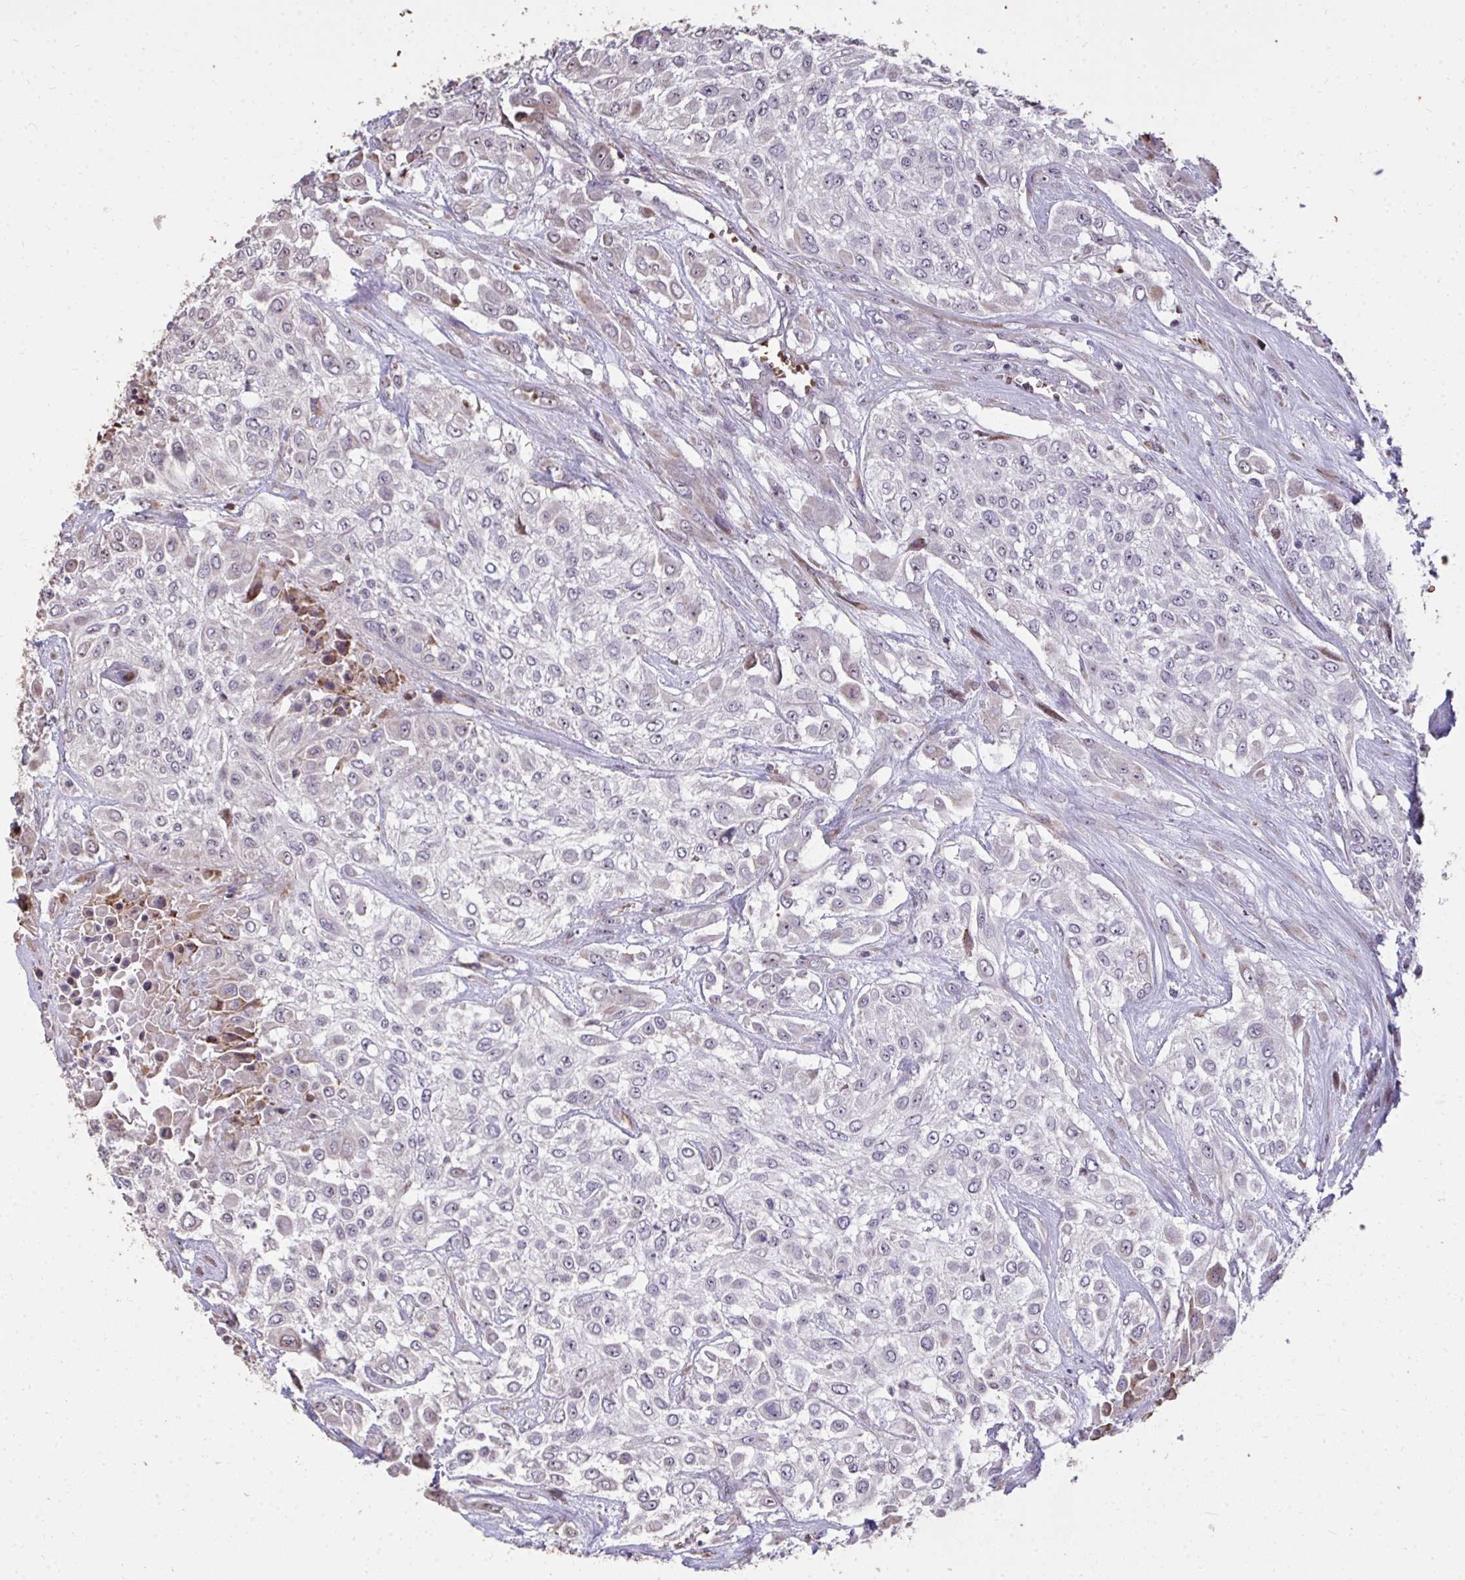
{"staining": {"intensity": "negative", "quantity": "none", "location": "none"}, "tissue": "urothelial cancer", "cell_type": "Tumor cells", "image_type": "cancer", "snomed": [{"axis": "morphology", "description": "Urothelial carcinoma, High grade"}, {"axis": "topography", "description": "Urinary bladder"}], "caption": "There is no significant positivity in tumor cells of high-grade urothelial carcinoma.", "gene": "FIBCD1", "patient": {"sex": "male", "age": 57}}